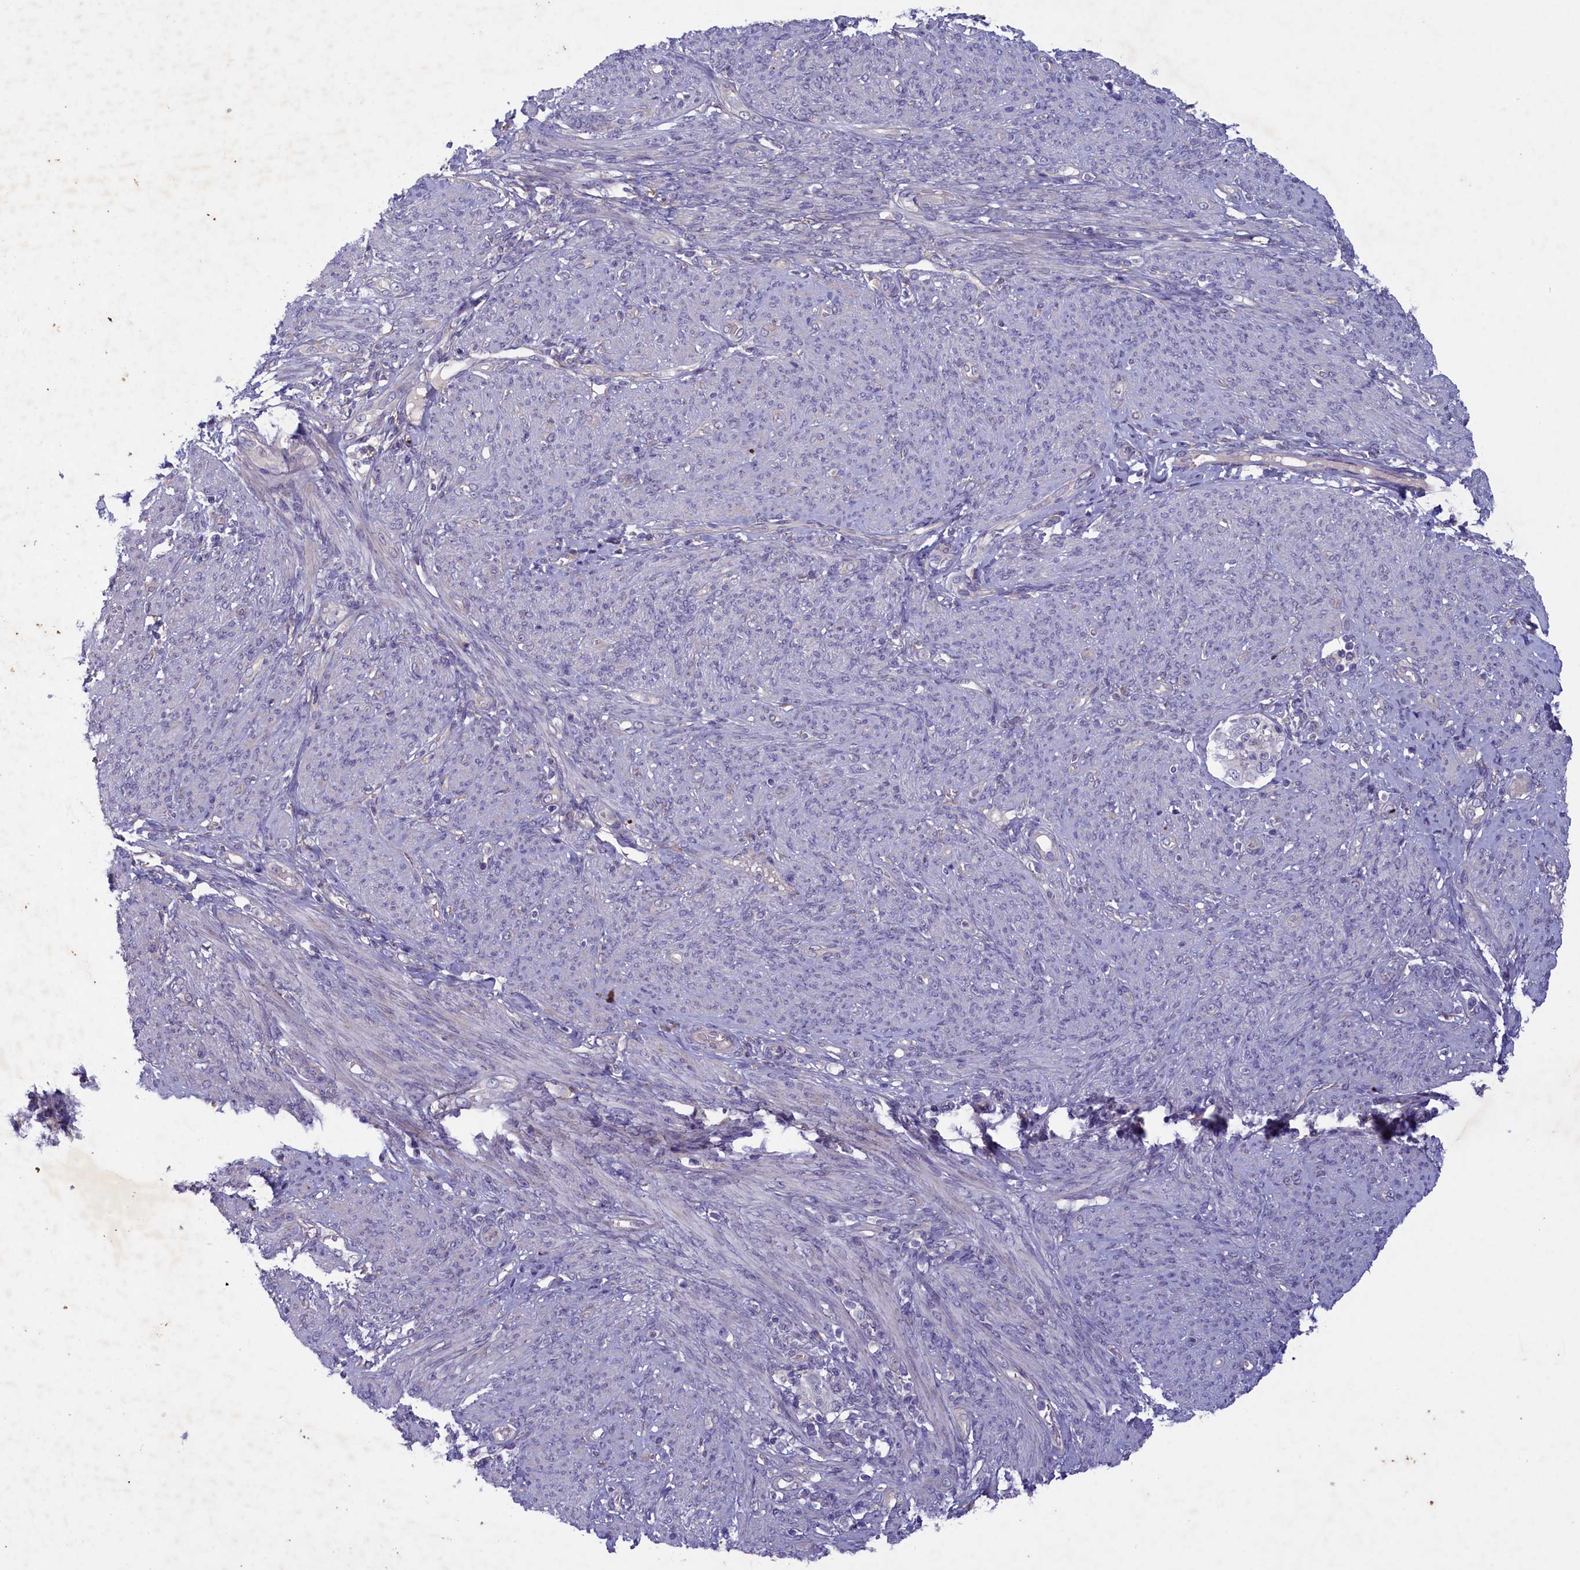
{"staining": {"intensity": "negative", "quantity": "none", "location": "none"}, "tissue": "endometrial cancer", "cell_type": "Tumor cells", "image_type": "cancer", "snomed": [{"axis": "morphology", "description": "Adenocarcinoma, NOS"}, {"axis": "topography", "description": "Endometrium"}], "caption": "DAB (3,3'-diaminobenzidine) immunohistochemical staining of endometrial cancer (adenocarcinoma) displays no significant expression in tumor cells.", "gene": "PLEKHG6", "patient": {"sex": "female", "age": 85}}